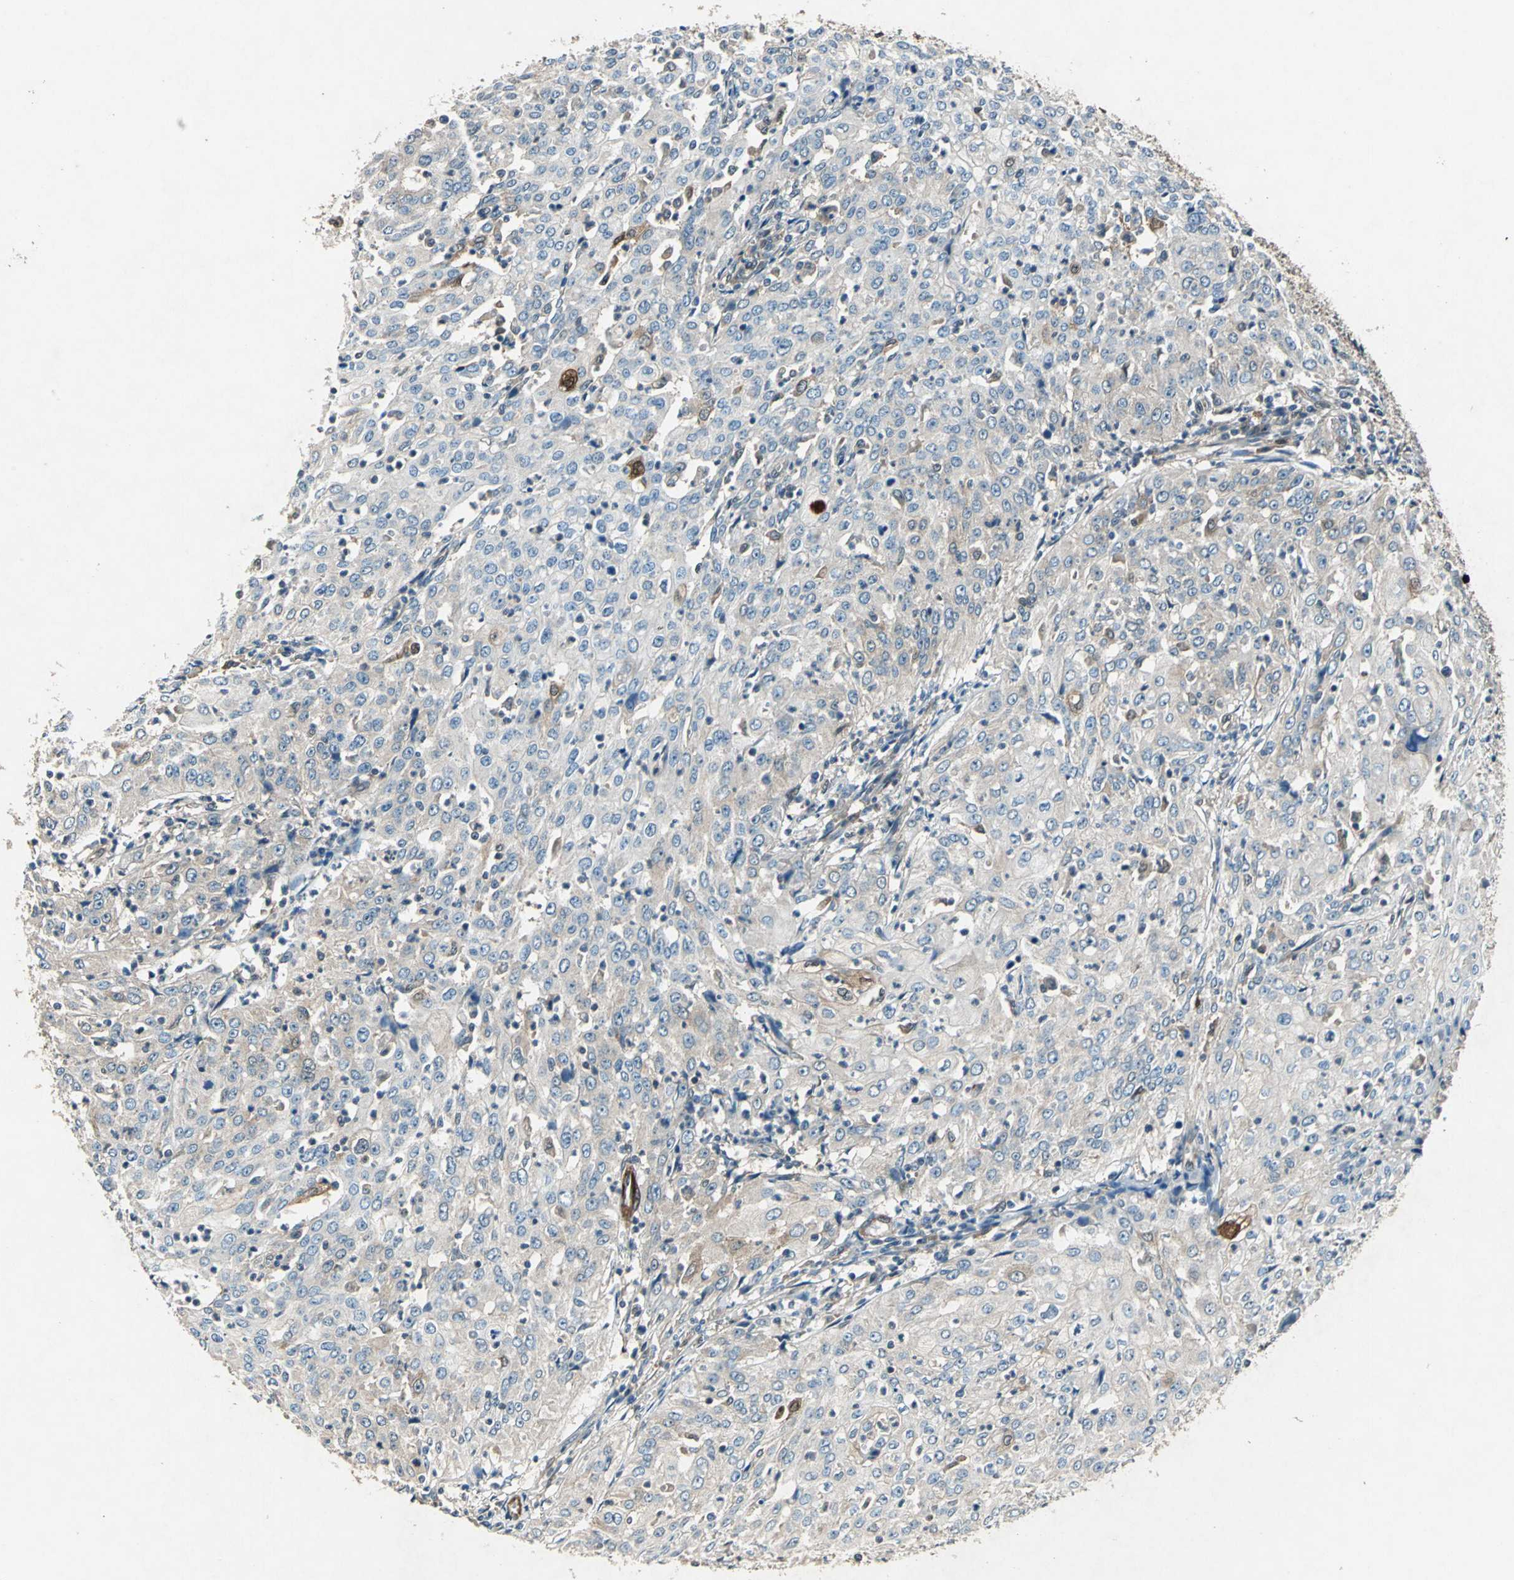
{"staining": {"intensity": "weak", "quantity": ">75%", "location": "cytoplasmic/membranous"}, "tissue": "cervical cancer", "cell_type": "Tumor cells", "image_type": "cancer", "snomed": [{"axis": "morphology", "description": "Squamous cell carcinoma, NOS"}, {"axis": "topography", "description": "Cervix"}], "caption": "Cervical cancer was stained to show a protein in brown. There is low levels of weak cytoplasmic/membranous staining in approximately >75% of tumor cells.", "gene": "RRM2B", "patient": {"sex": "female", "age": 39}}